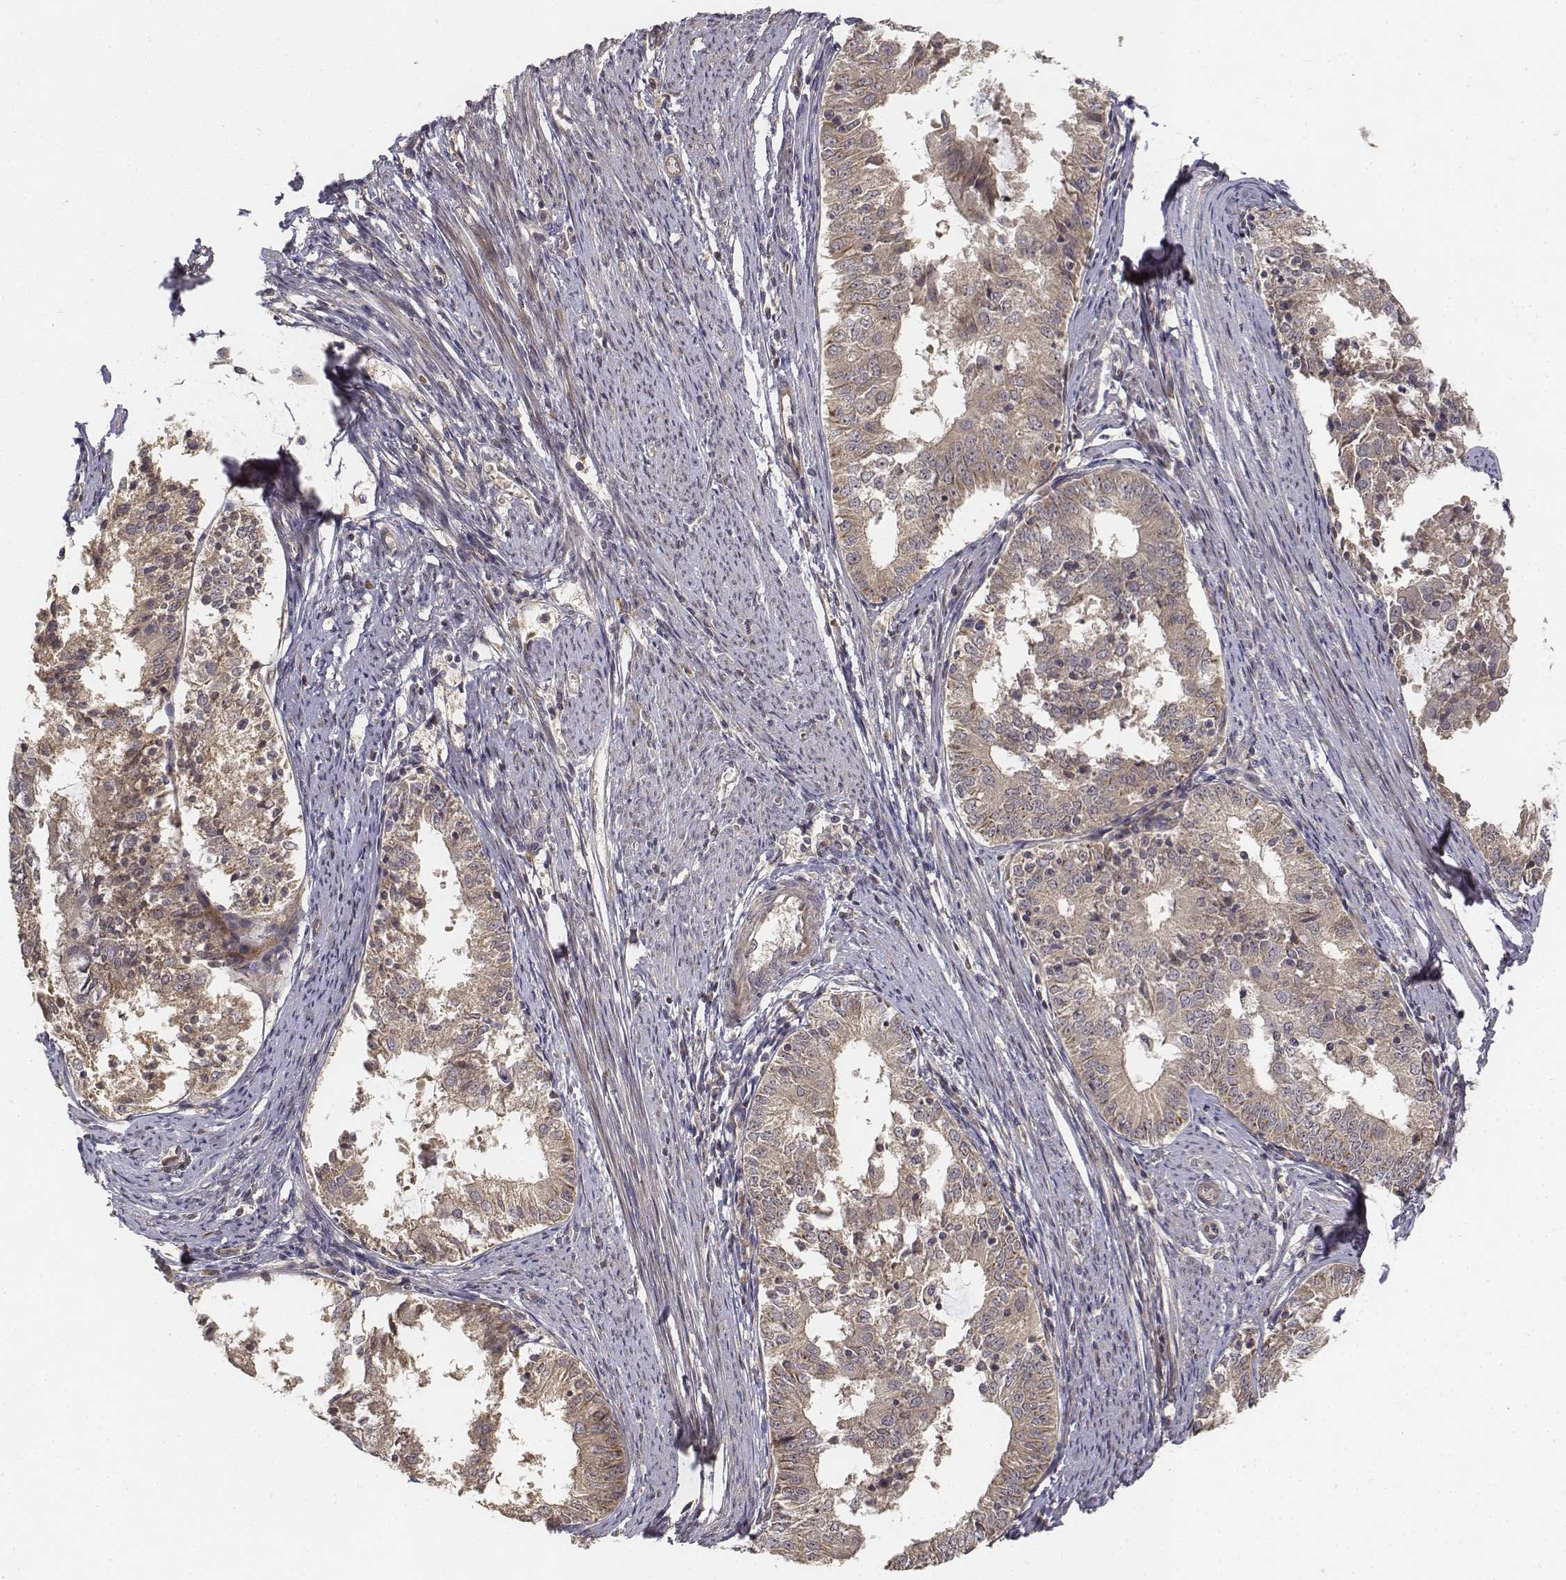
{"staining": {"intensity": "weak", "quantity": ">75%", "location": "cytoplasmic/membranous"}, "tissue": "endometrial cancer", "cell_type": "Tumor cells", "image_type": "cancer", "snomed": [{"axis": "morphology", "description": "Adenocarcinoma, NOS"}, {"axis": "topography", "description": "Endometrium"}], "caption": "IHC staining of endometrial cancer, which displays low levels of weak cytoplasmic/membranous staining in about >75% of tumor cells indicating weak cytoplasmic/membranous protein positivity. The staining was performed using DAB (3,3'-diaminobenzidine) (brown) for protein detection and nuclei were counterstained in hematoxylin (blue).", "gene": "FBXO21", "patient": {"sex": "female", "age": 57}}